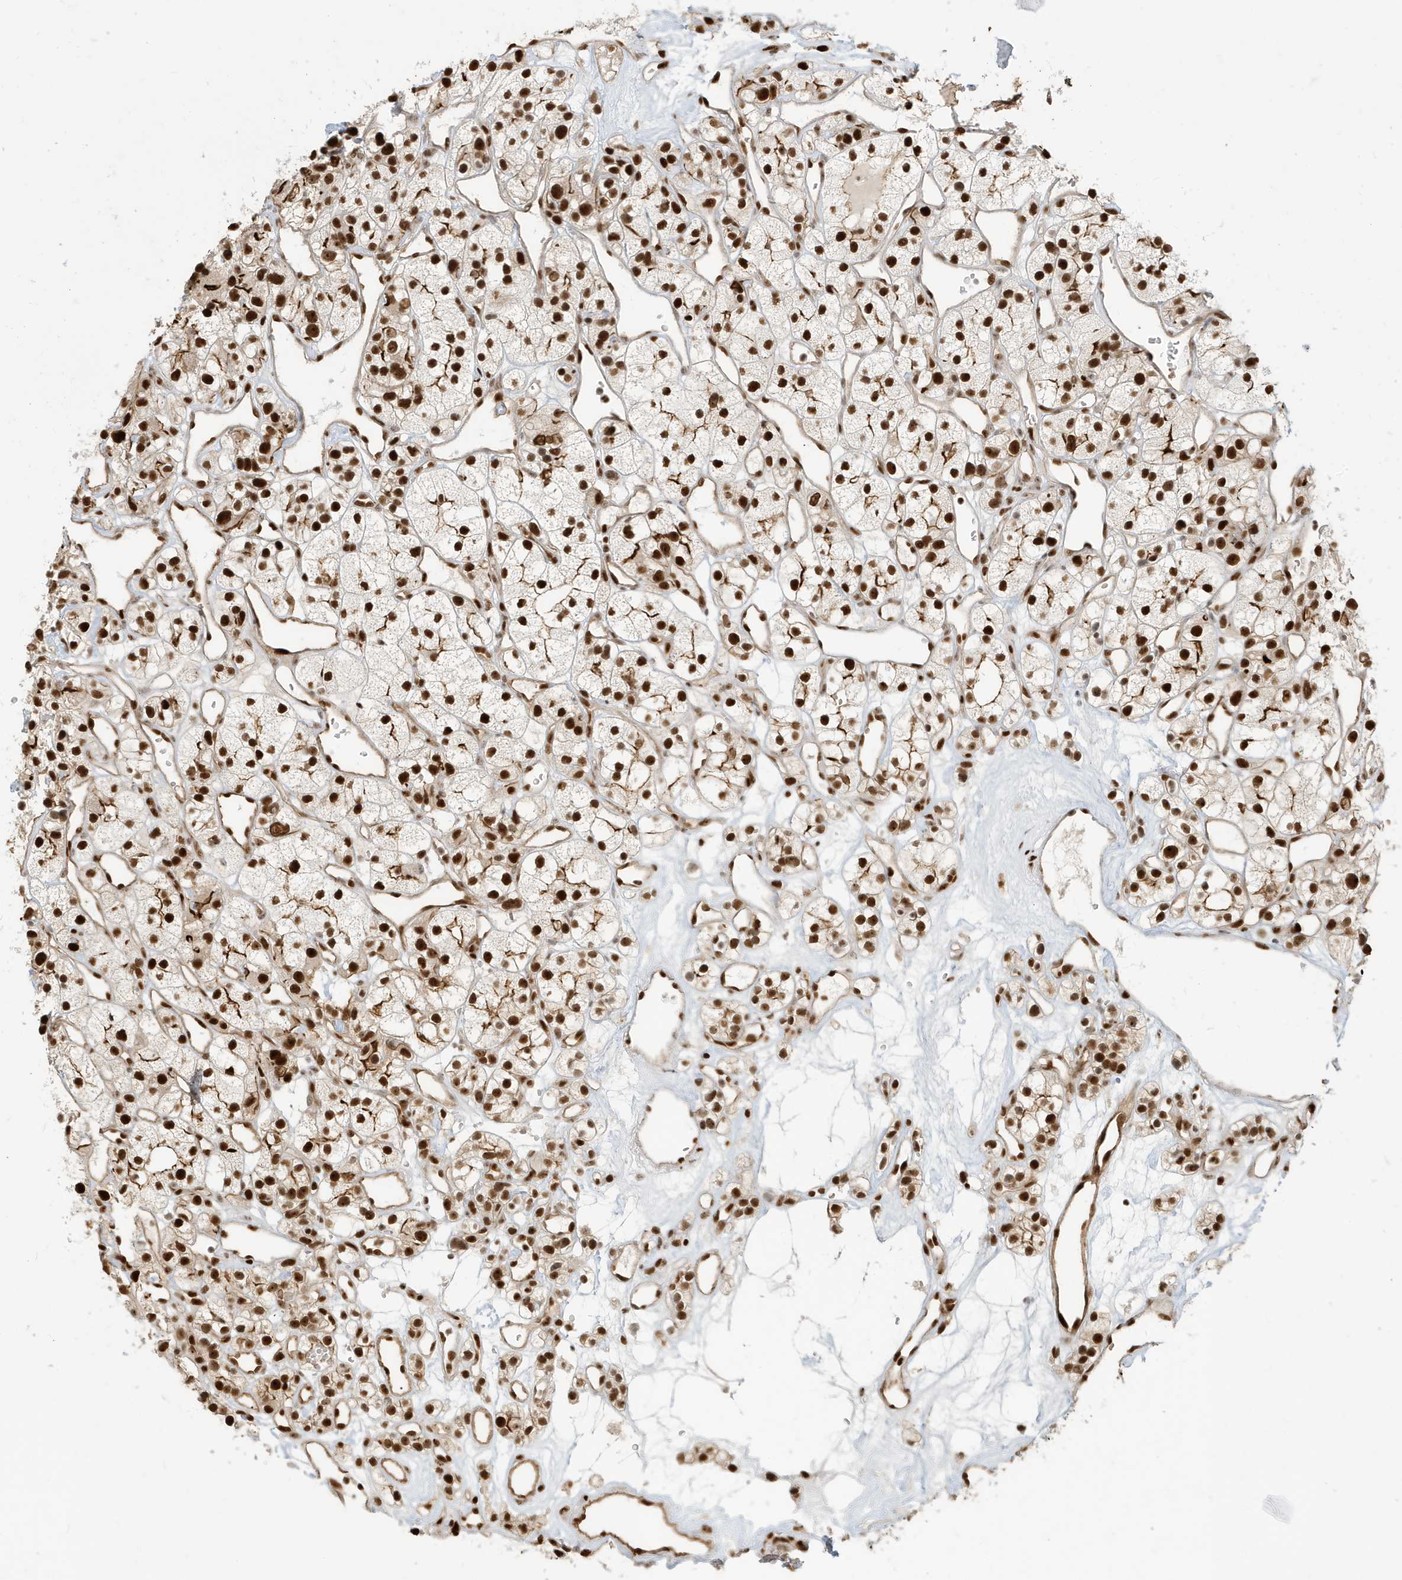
{"staining": {"intensity": "strong", "quantity": ">75%", "location": "cytoplasmic/membranous,nuclear"}, "tissue": "renal cancer", "cell_type": "Tumor cells", "image_type": "cancer", "snomed": [{"axis": "morphology", "description": "Adenocarcinoma, NOS"}, {"axis": "topography", "description": "Kidney"}], "caption": "Immunohistochemical staining of human adenocarcinoma (renal) shows strong cytoplasmic/membranous and nuclear protein staining in approximately >75% of tumor cells. (Brightfield microscopy of DAB IHC at high magnification).", "gene": "CKS2", "patient": {"sex": "female", "age": 57}}